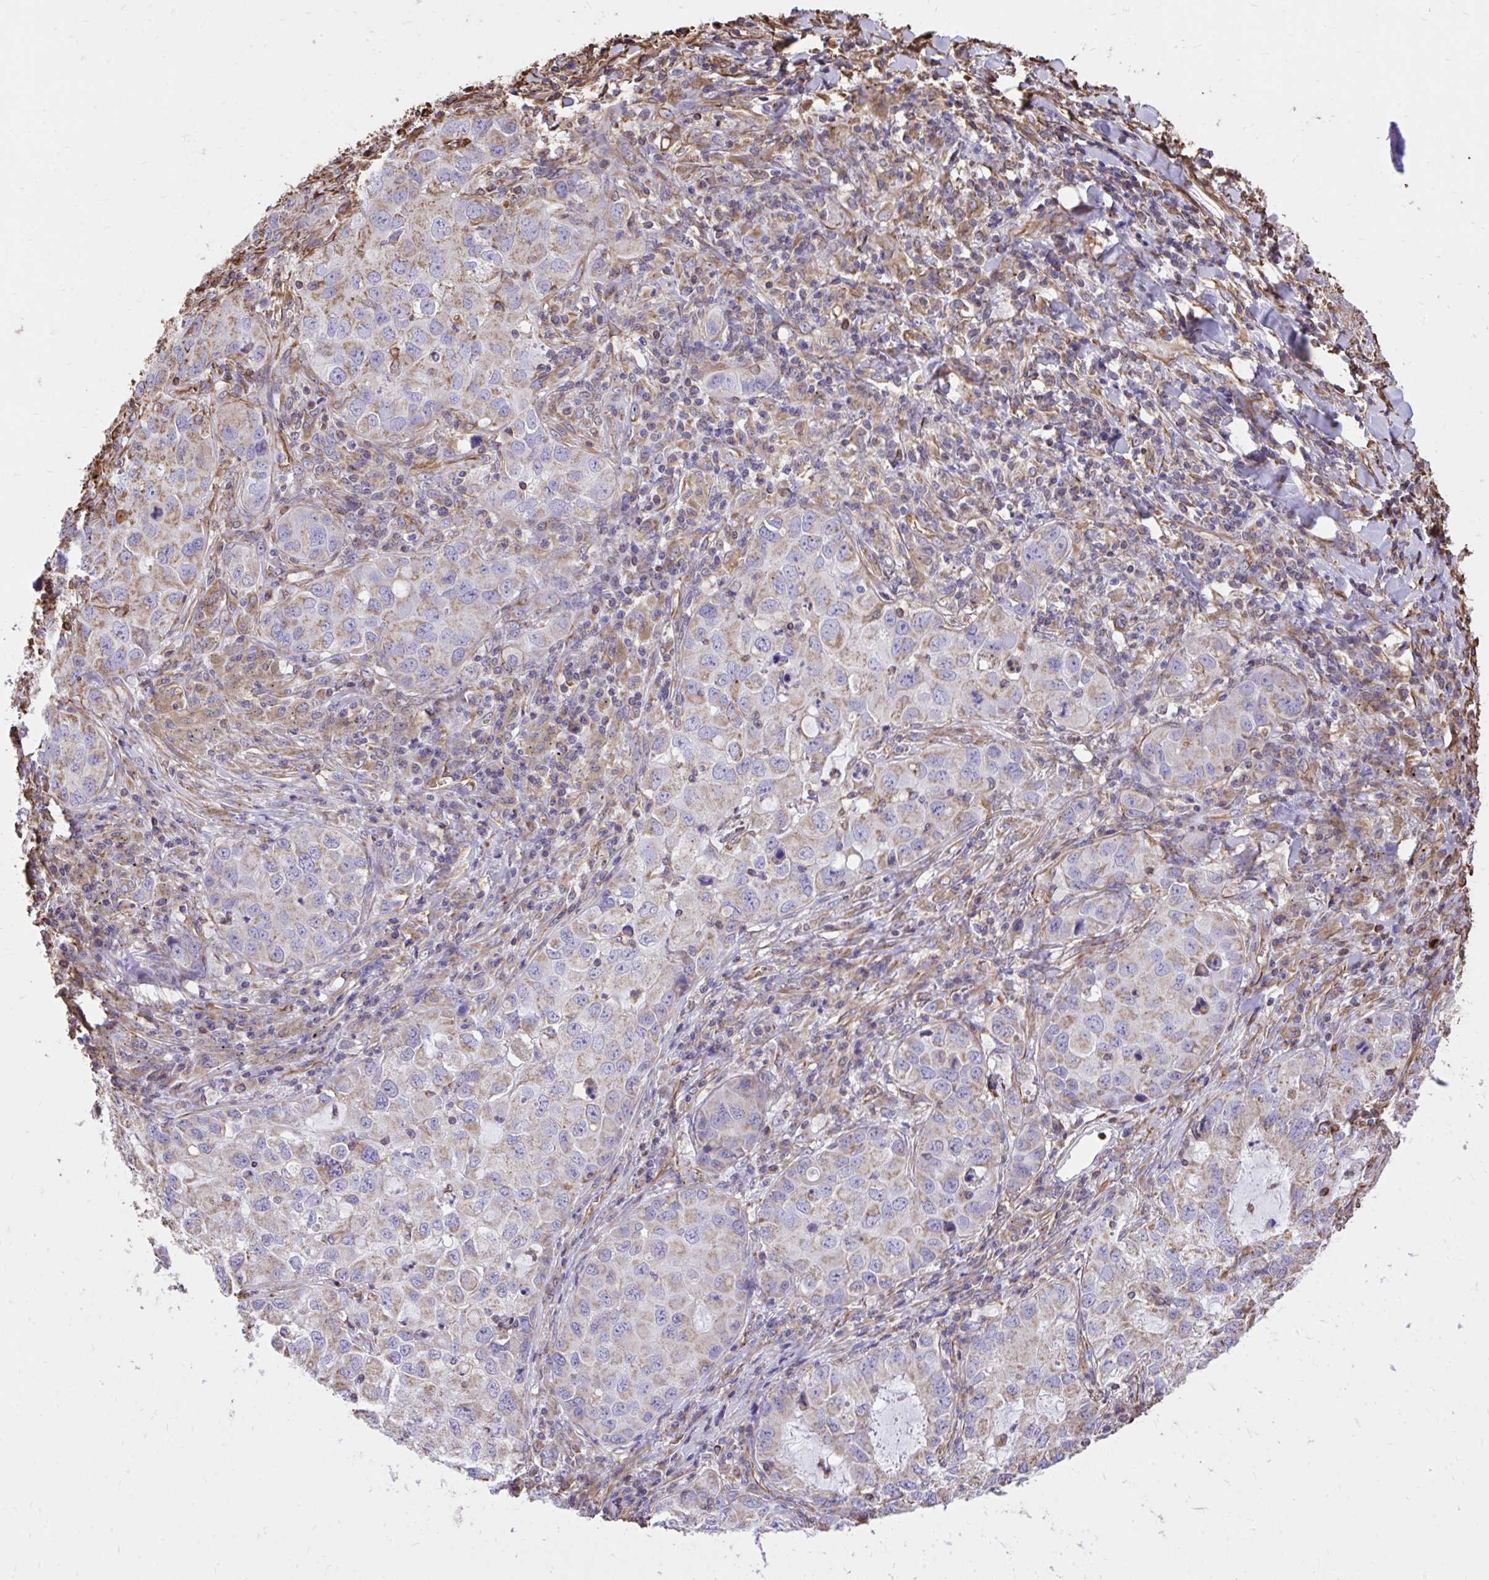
{"staining": {"intensity": "weak", "quantity": ">75%", "location": "cytoplasmic/membranous"}, "tissue": "lung cancer", "cell_type": "Tumor cells", "image_type": "cancer", "snomed": [{"axis": "morphology", "description": "Normal morphology"}, {"axis": "morphology", "description": "Adenocarcinoma, NOS"}, {"axis": "topography", "description": "Lymph node"}, {"axis": "topography", "description": "Lung"}], "caption": "A low amount of weak cytoplasmic/membranous expression is present in about >75% of tumor cells in lung cancer (adenocarcinoma) tissue.", "gene": "RNF103", "patient": {"sex": "female", "age": 51}}